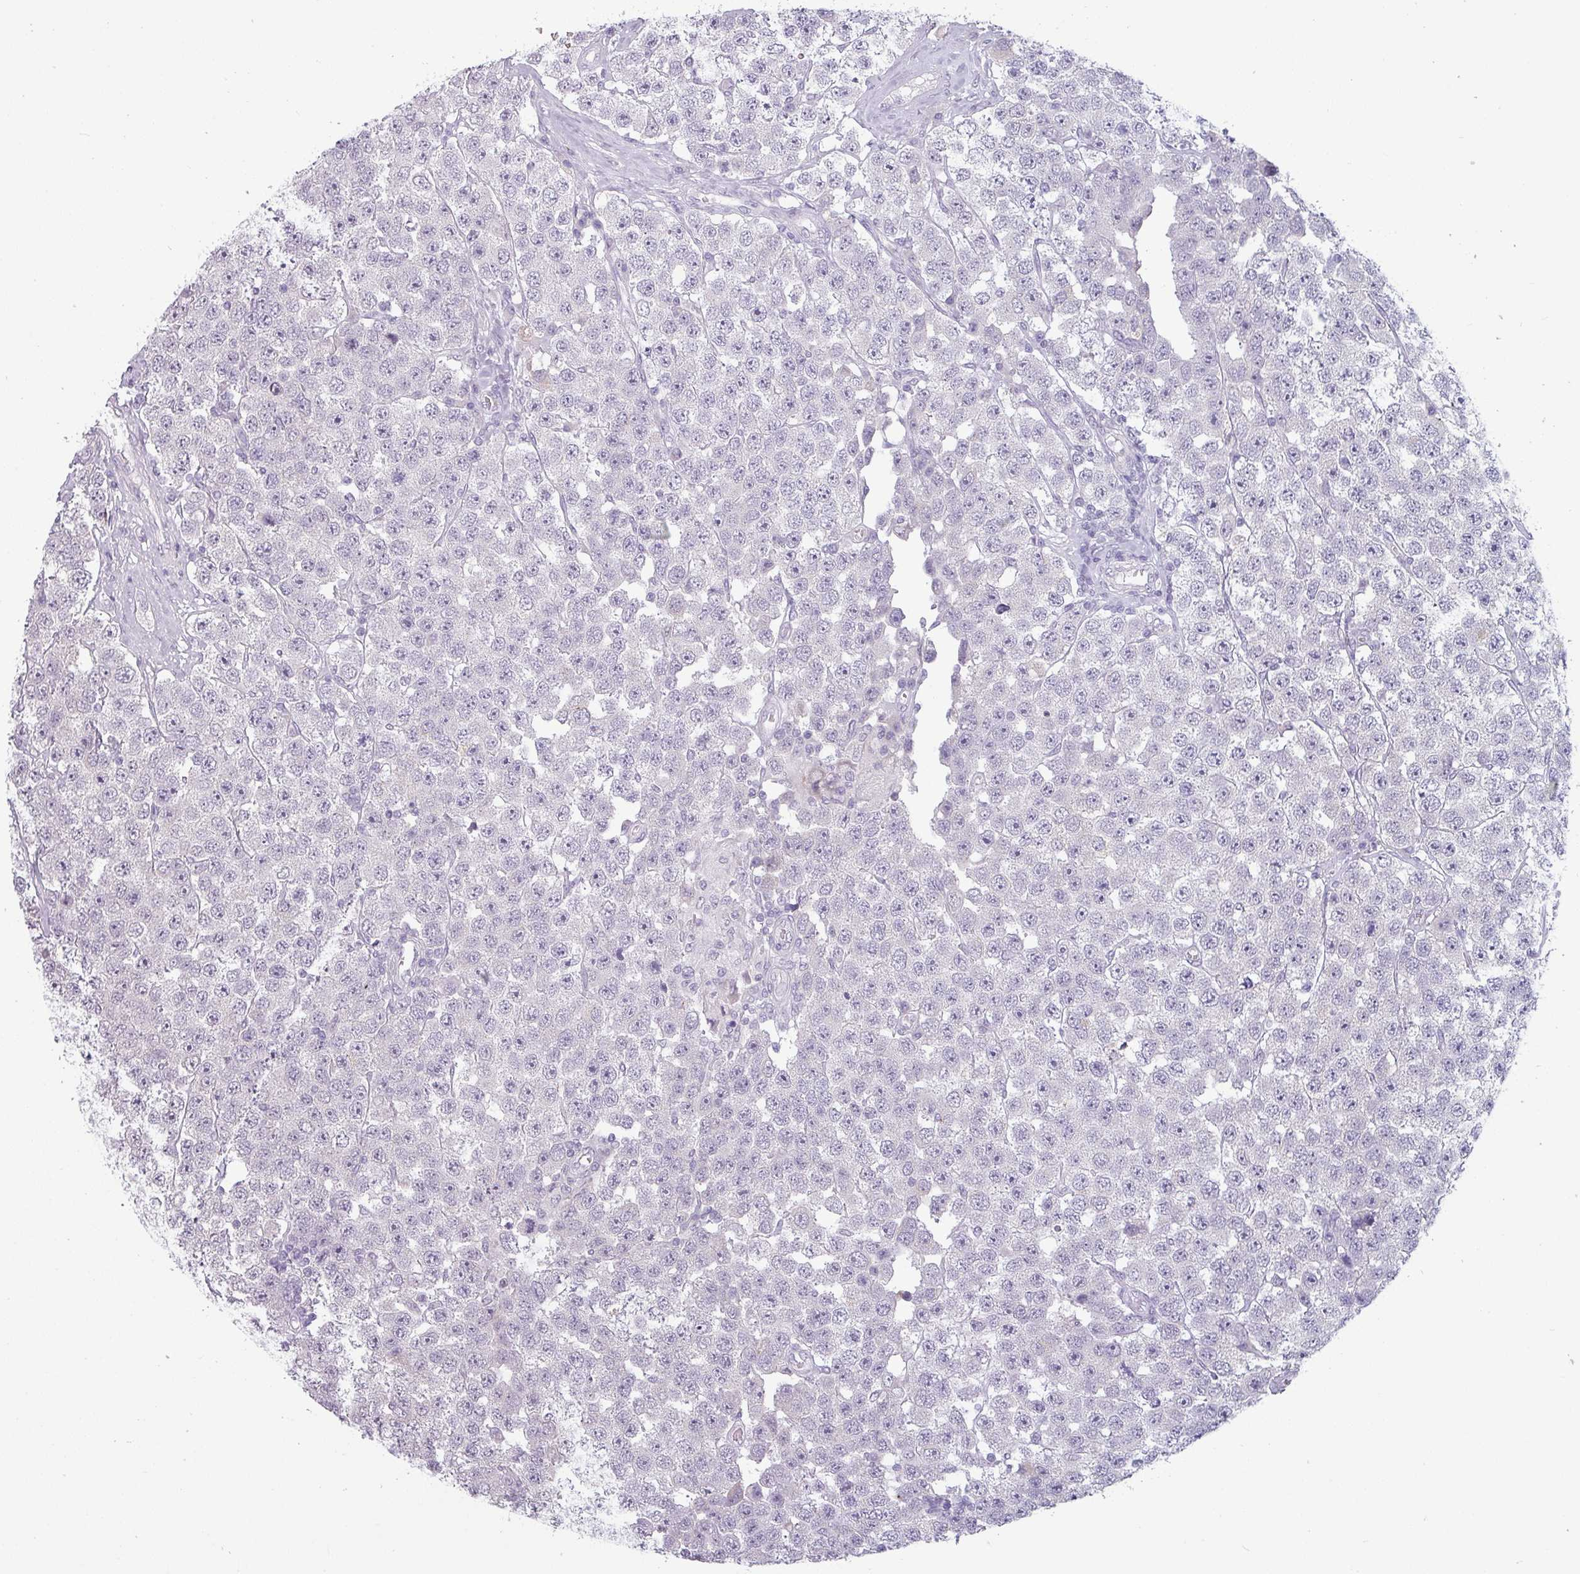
{"staining": {"intensity": "negative", "quantity": "none", "location": "none"}, "tissue": "testis cancer", "cell_type": "Tumor cells", "image_type": "cancer", "snomed": [{"axis": "morphology", "description": "Seminoma, NOS"}, {"axis": "topography", "description": "Testis"}], "caption": "Photomicrograph shows no significant protein expression in tumor cells of testis cancer.", "gene": "SLC26A9", "patient": {"sex": "male", "age": 28}}